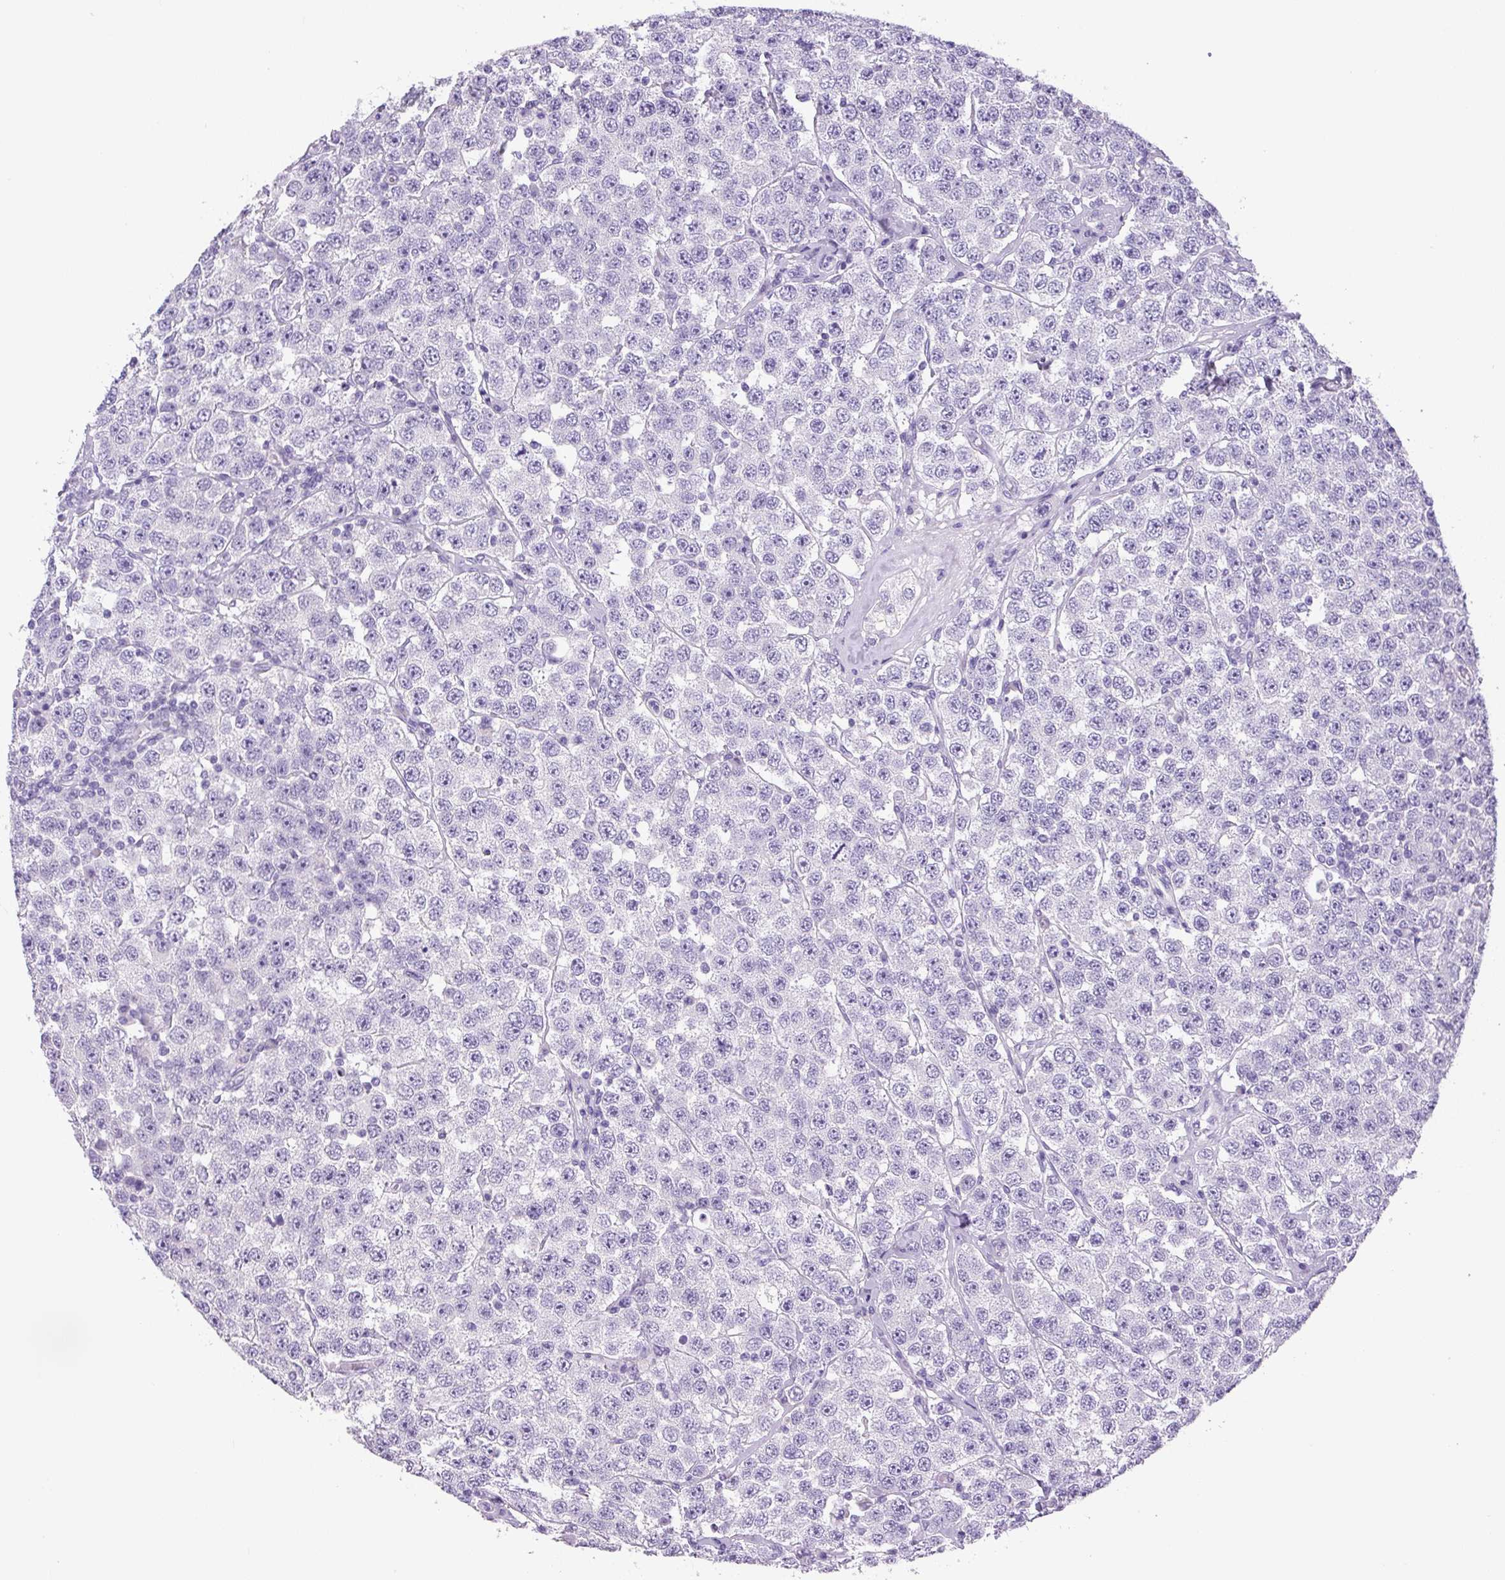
{"staining": {"intensity": "negative", "quantity": "none", "location": "none"}, "tissue": "testis cancer", "cell_type": "Tumor cells", "image_type": "cancer", "snomed": [{"axis": "morphology", "description": "Seminoma, NOS"}, {"axis": "topography", "description": "Testis"}], "caption": "An immunohistochemistry histopathology image of seminoma (testis) is shown. There is no staining in tumor cells of seminoma (testis).", "gene": "CHGA", "patient": {"sex": "male", "age": 28}}